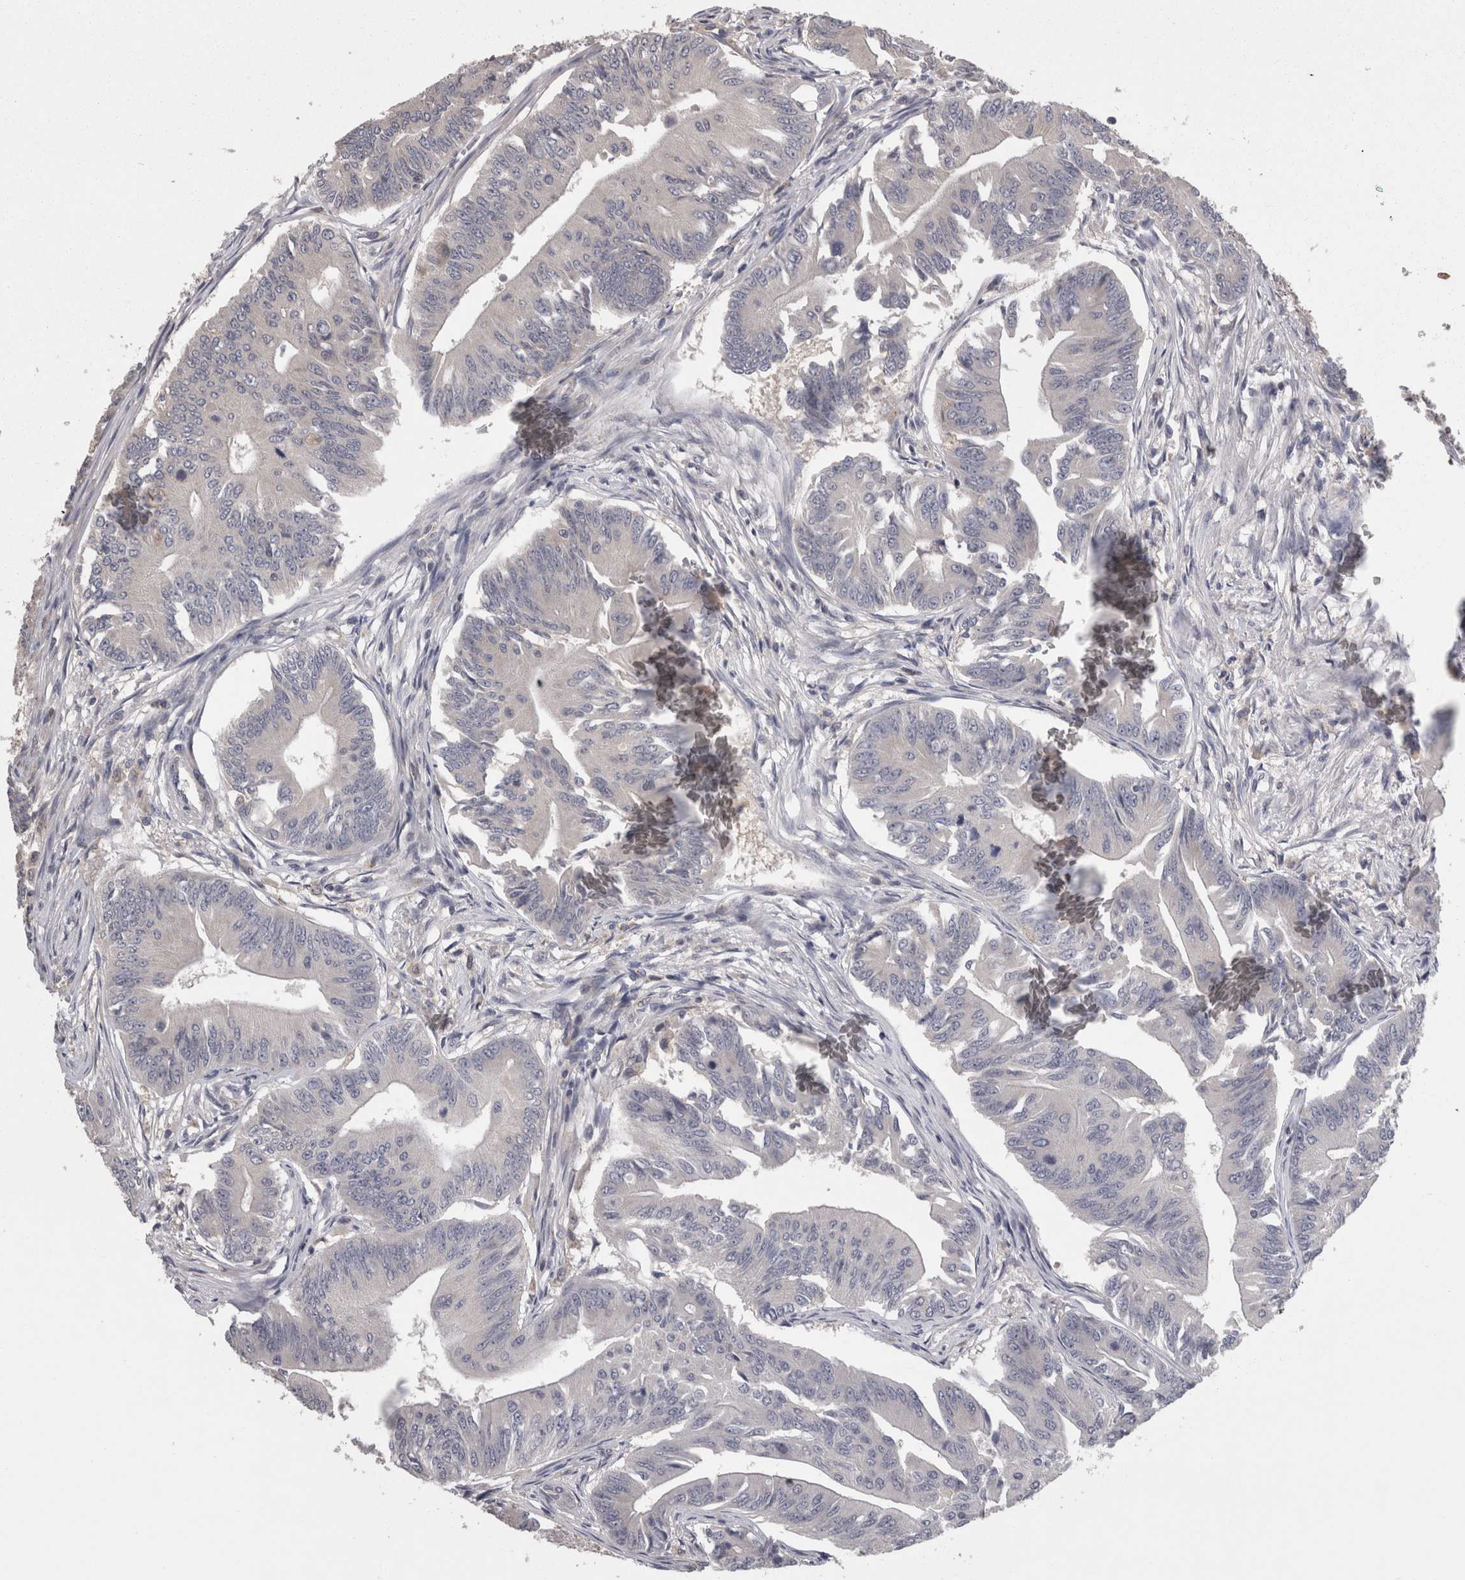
{"staining": {"intensity": "negative", "quantity": "none", "location": "none"}, "tissue": "colorectal cancer", "cell_type": "Tumor cells", "image_type": "cancer", "snomed": [{"axis": "morphology", "description": "Adenoma, NOS"}, {"axis": "morphology", "description": "Adenocarcinoma, NOS"}, {"axis": "topography", "description": "Colon"}], "caption": "The micrograph exhibits no significant positivity in tumor cells of adenoma (colorectal).", "gene": "PCM1", "patient": {"sex": "male", "age": 79}}